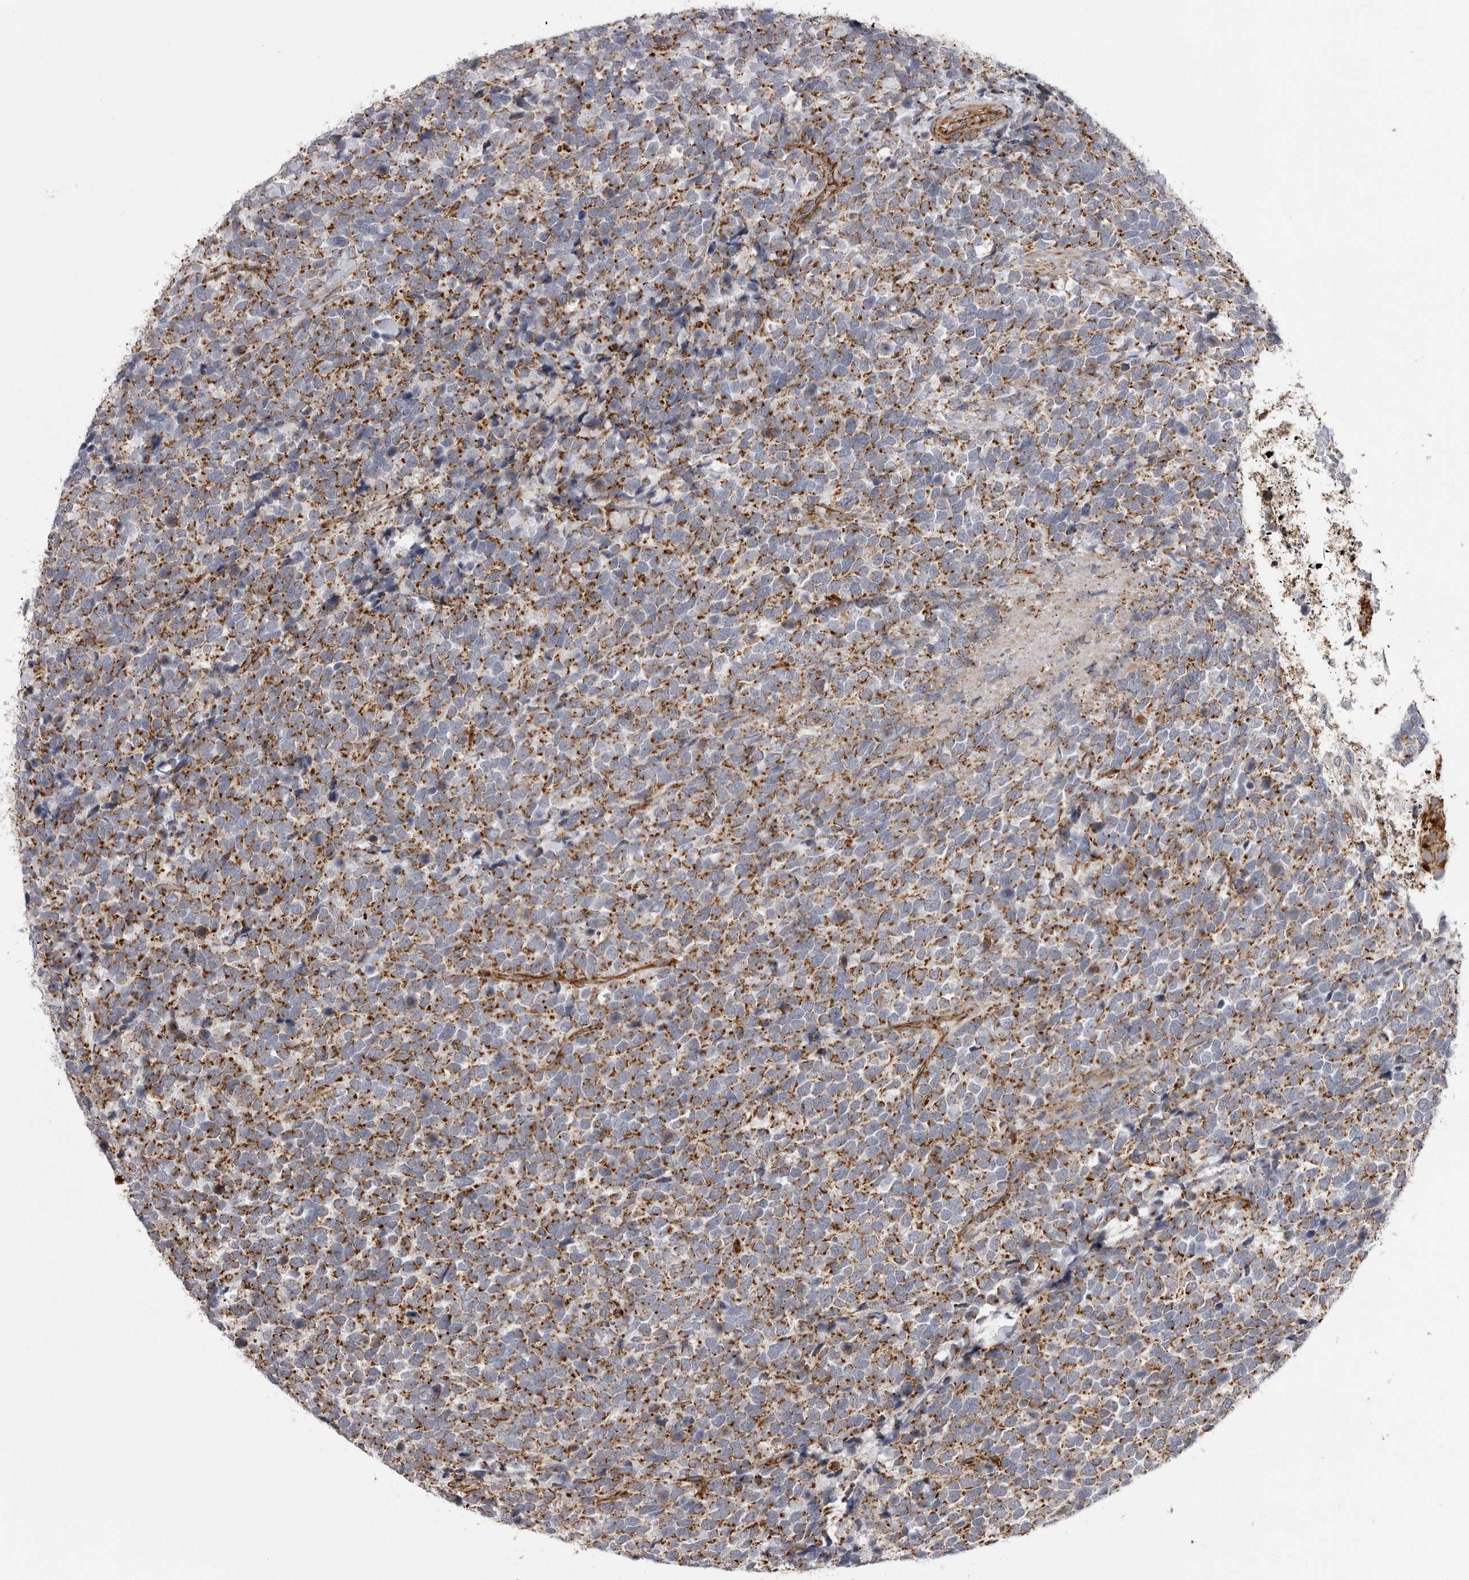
{"staining": {"intensity": "moderate", "quantity": ">75%", "location": "cytoplasmic/membranous"}, "tissue": "urothelial cancer", "cell_type": "Tumor cells", "image_type": "cancer", "snomed": [{"axis": "morphology", "description": "Urothelial carcinoma, High grade"}, {"axis": "topography", "description": "Urinary bladder"}], "caption": "High-grade urothelial carcinoma stained for a protein (brown) exhibits moderate cytoplasmic/membranous positive expression in approximately >75% of tumor cells.", "gene": "FH", "patient": {"sex": "female", "age": 82}}